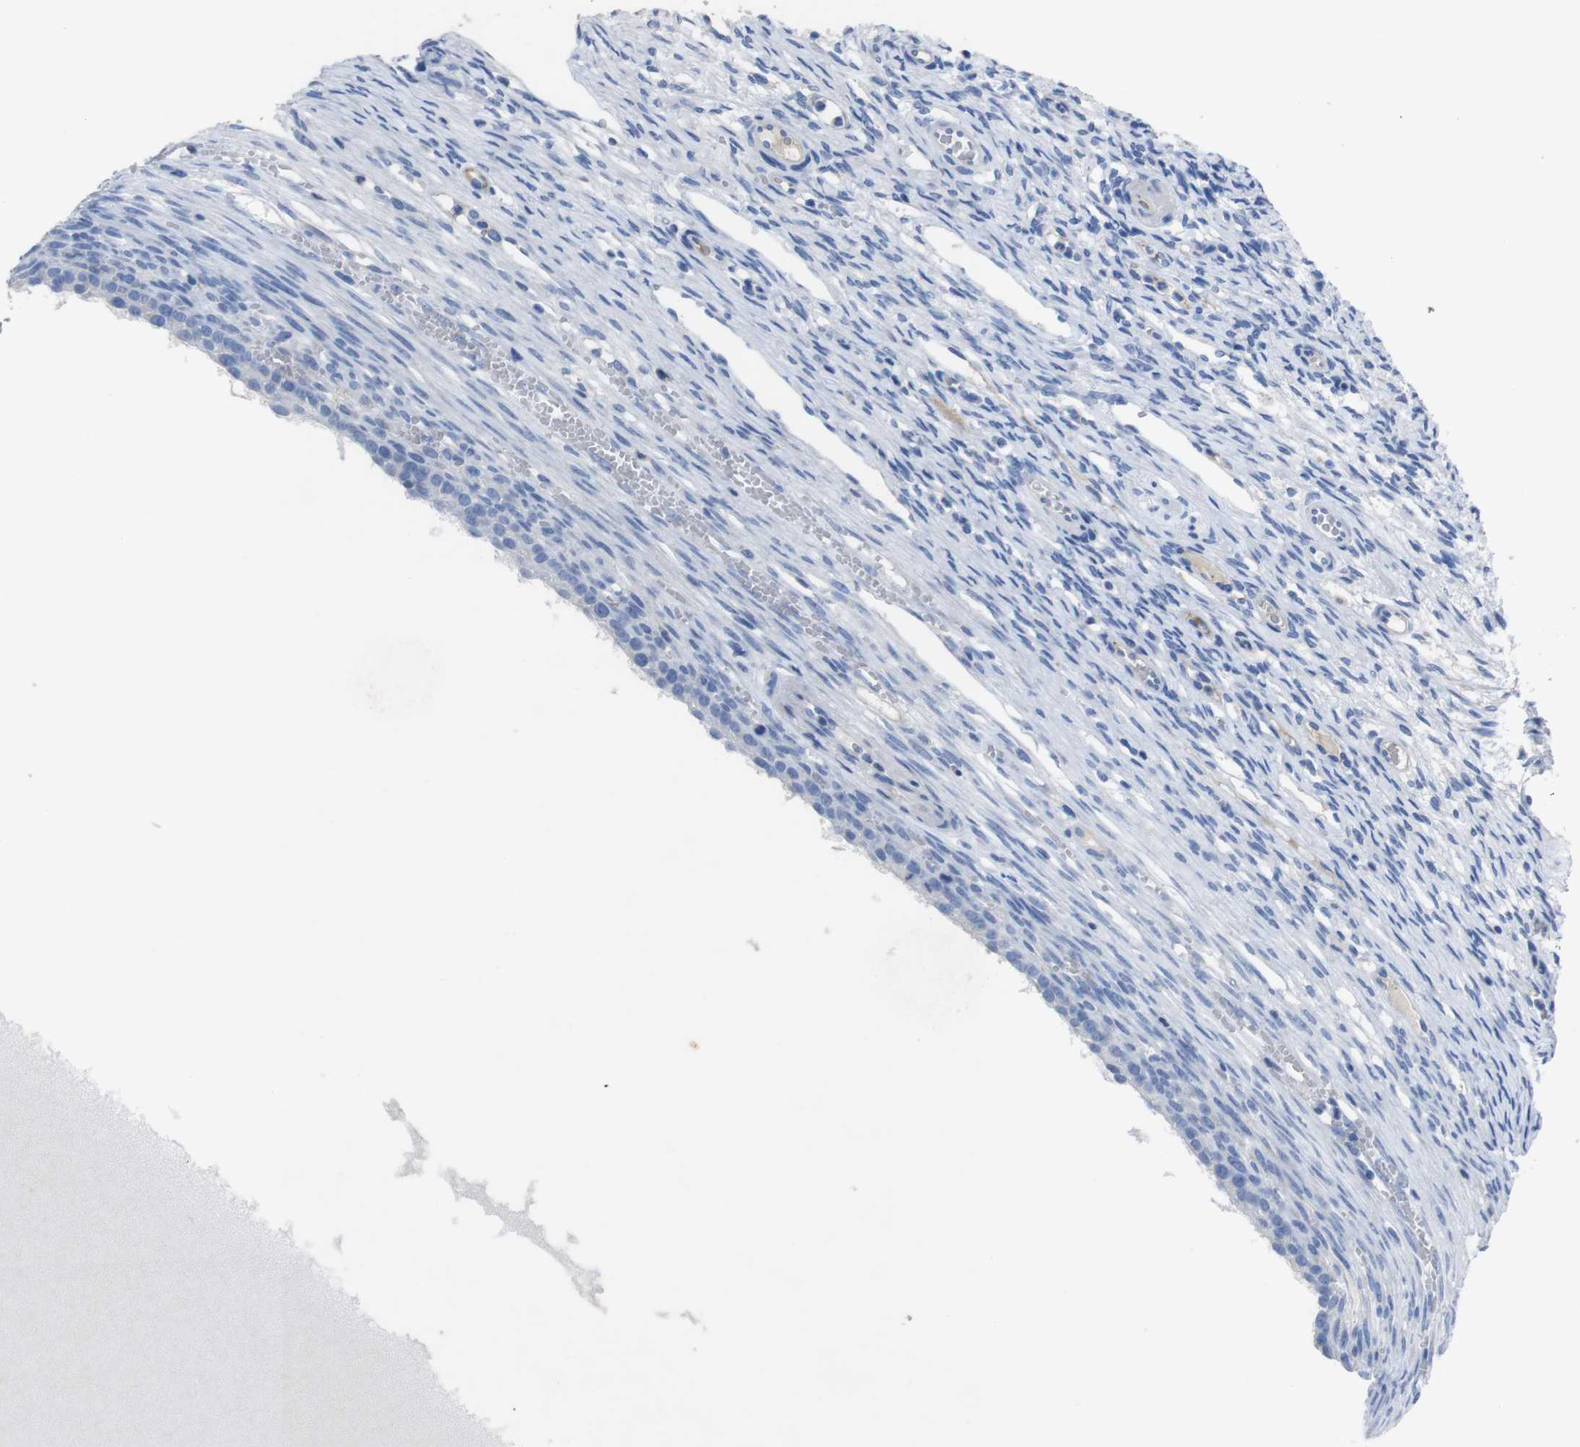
{"staining": {"intensity": "negative", "quantity": "none", "location": "none"}, "tissue": "ovary", "cell_type": "Follicle cells", "image_type": "normal", "snomed": [{"axis": "morphology", "description": "Normal tissue, NOS"}, {"axis": "topography", "description": "Ovary"}], "caption": "High power microscopy photomicrograph of an immunohistochemistry (IHC) histopathology image of benign ovary, revealing no significant expression in follicle cells. (IHC, brightfield microscopy, high magnification).", "gene": "GJB2", "patient": {"sex": "female", "age": 33}}